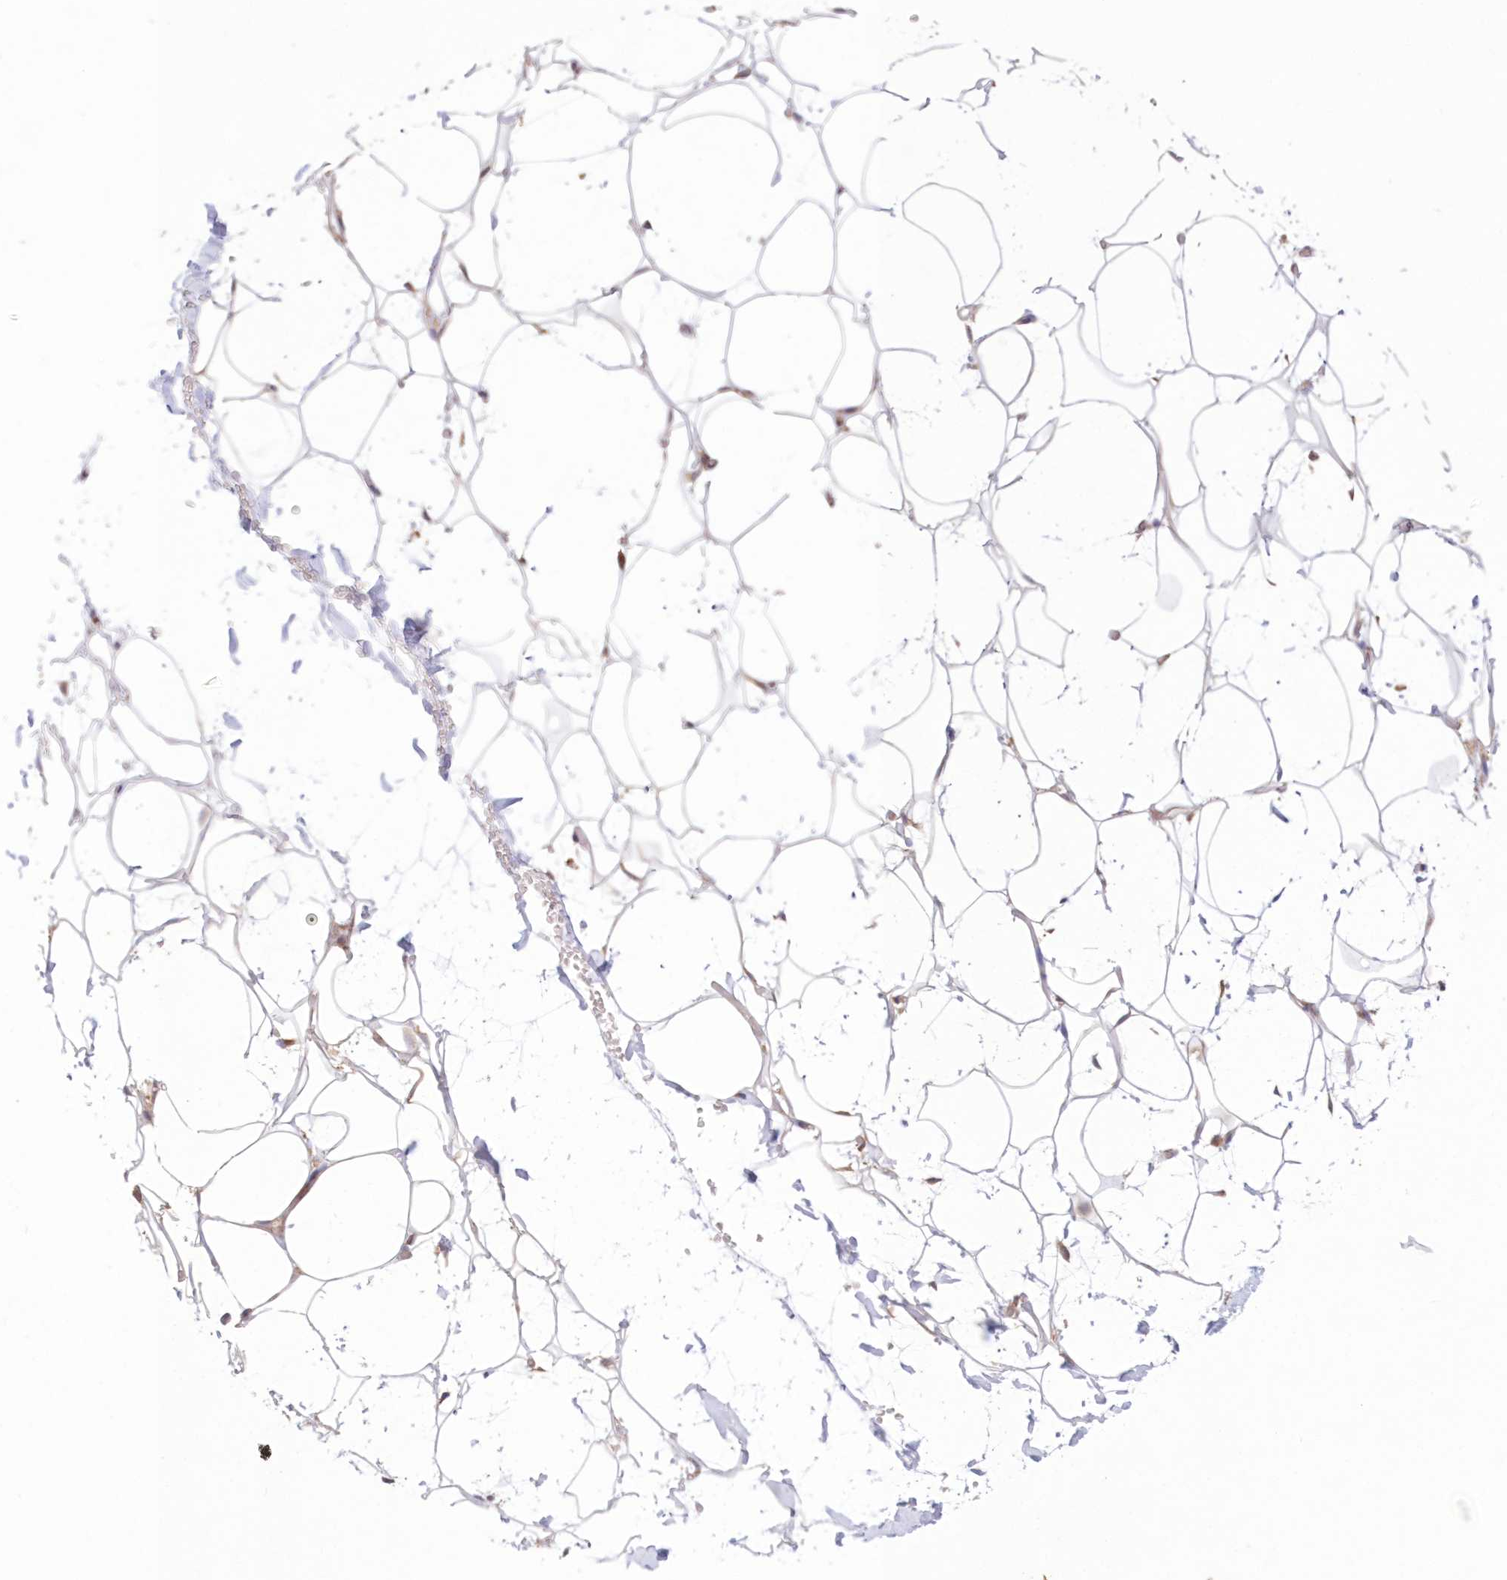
{"staining": {"intensity": "negative", "quantity": "none", "location": "none"}, "tissue": "adipose tissue", "cell_type": "Adipocytes", "image_type": "normal", "snomed": [{"axis": "morphology", "description": "Normal tissue, NOS"}, {"axis": "topography", "description": "Breast"}], "caption": "Human adipose tissue stained for a protein using immunohistochemistry reveals no staining in adipocytes.", "gene": "RNPEP", "patient": {"sex": "female", "age": 26}}